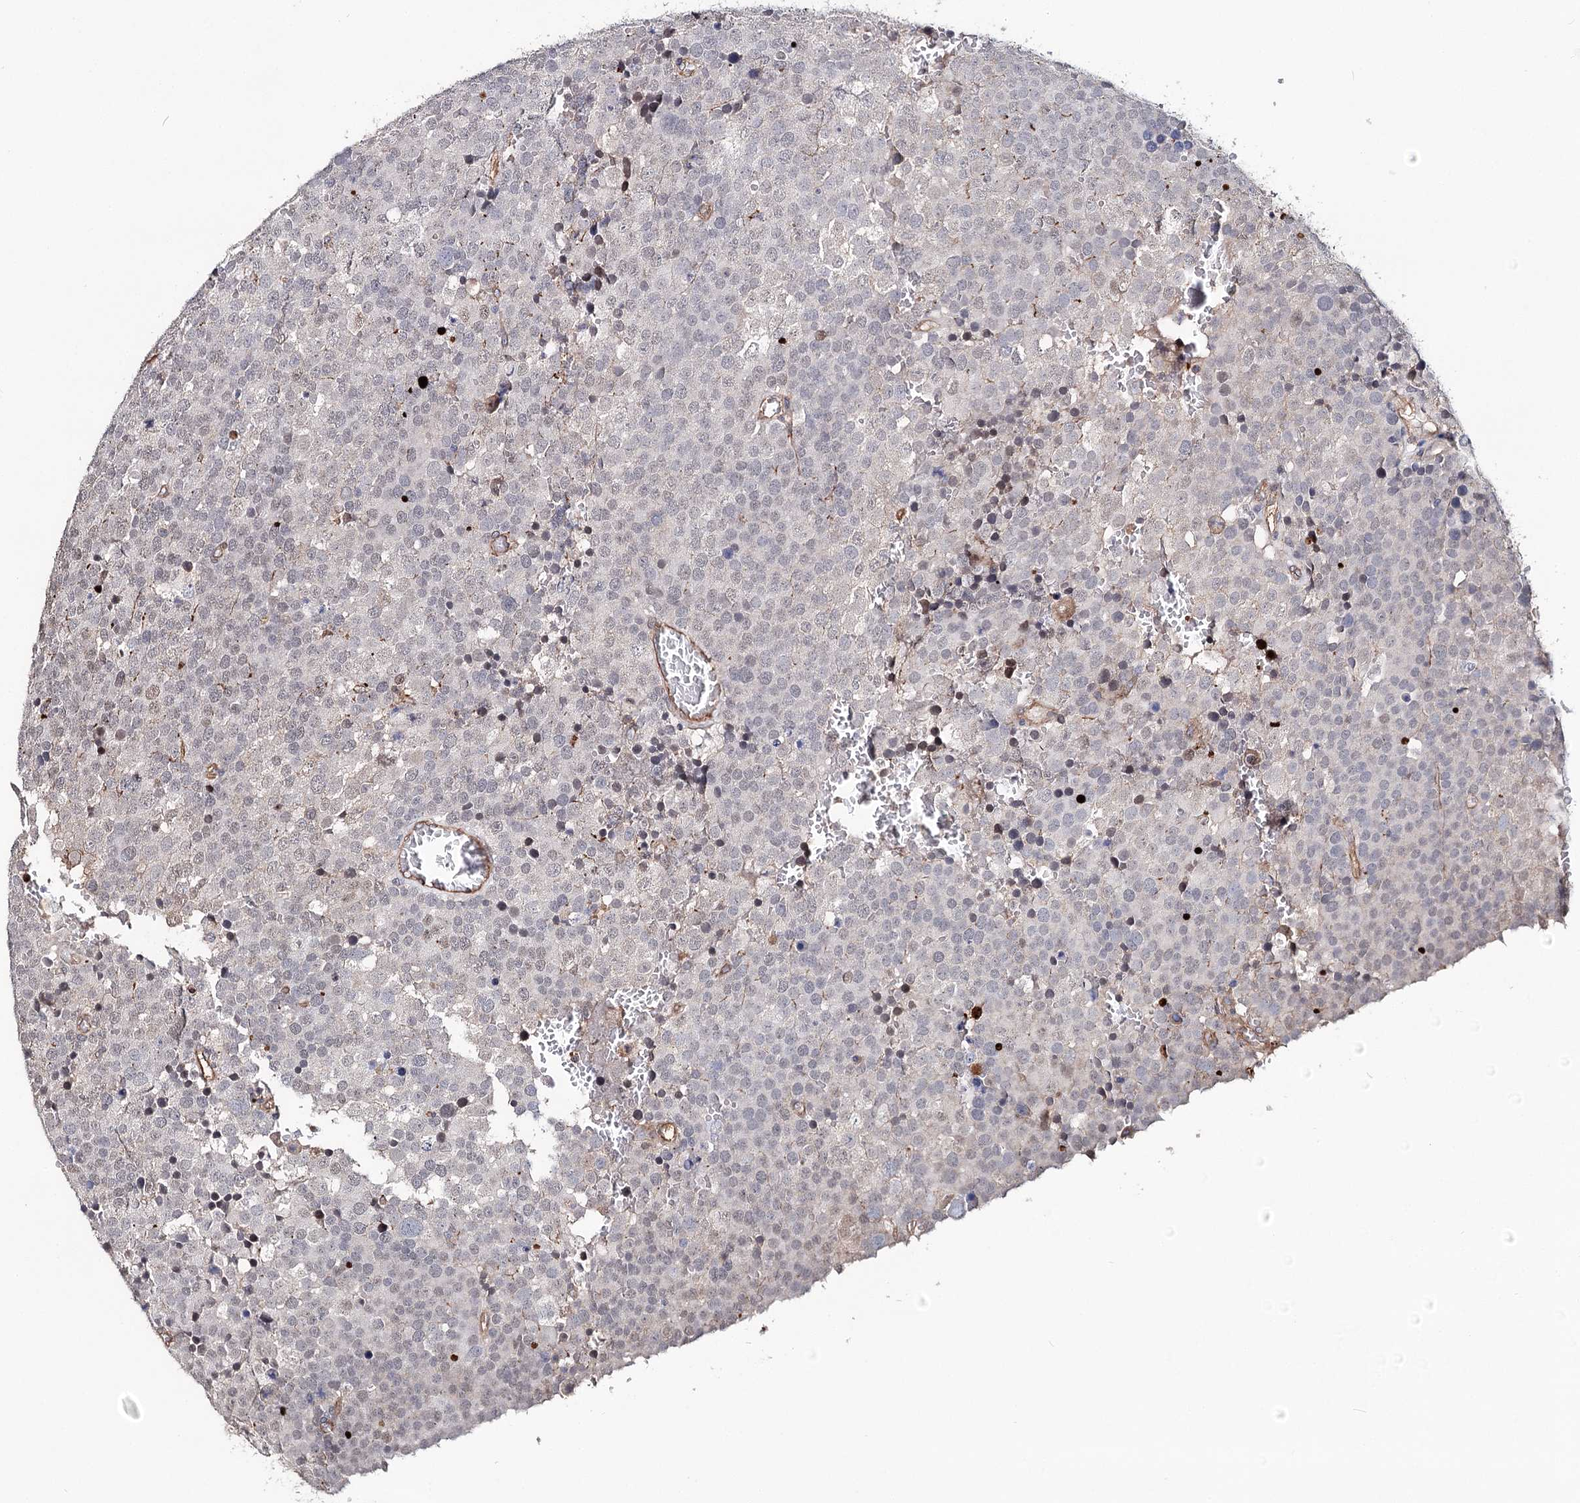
{"staining": {"intensity": "negative", "quantity": "none", "location": "none"}, "tissue": "testis cancer", "cell_type": "Tumor cells", "image_type": "cancer", "snomed": [{"axis": "morphology", "description": "Seminoma, NOS"}, {"axis": "topography", "description": "Testis"}], "caption": "Micrograph shows no protein staining in tumor cells of testis cancer (seminoma) tissue.", "gene": "TMEM218", "patient": {"sex": "male", "age": 71}}